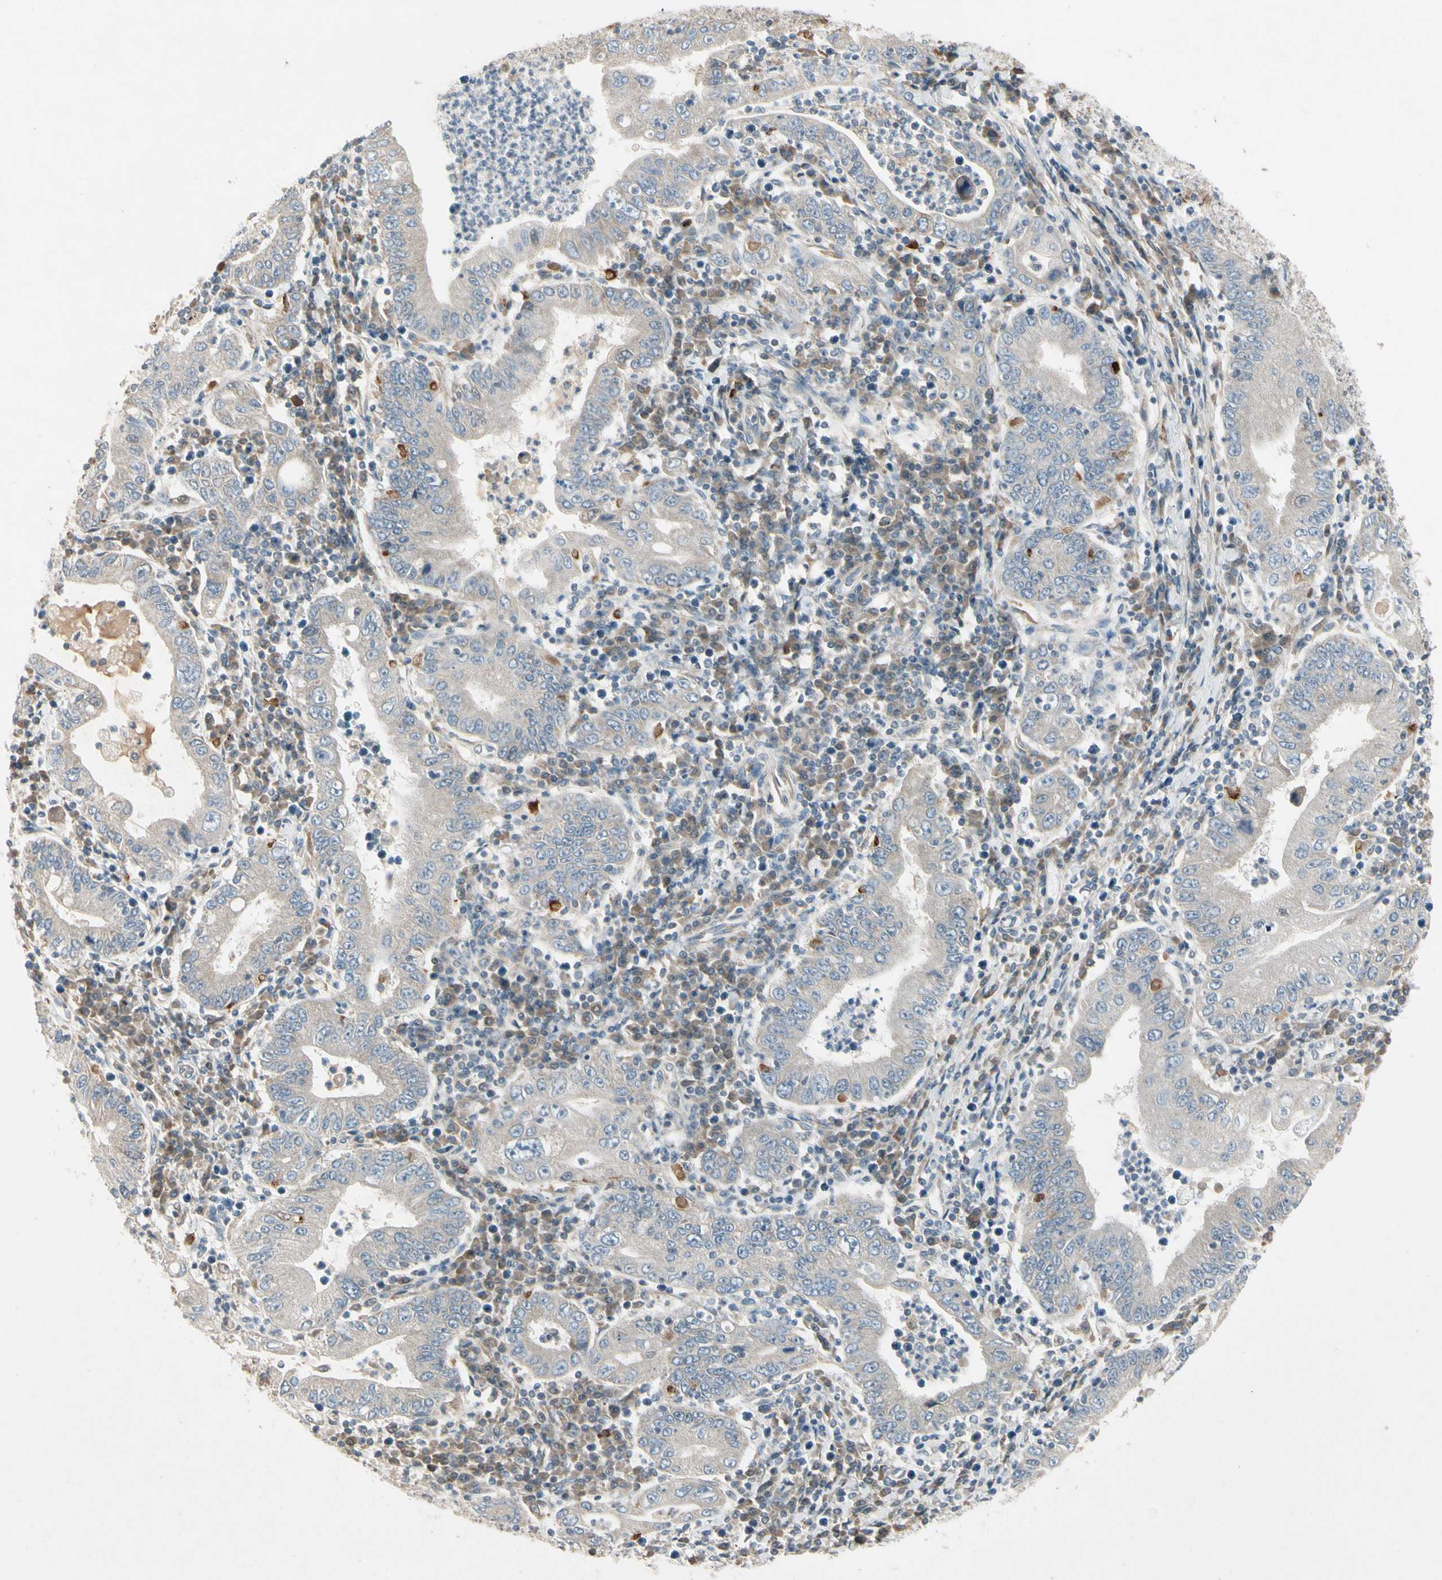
{"staining": {"intensity": "weak", "quantity": "<25%", "location": "cytoplasmic/membranous"}, "tissue": "stomach cancer", "cell_type": "Tumor cells", "image_type": "cancer", "snomed": [{"axis": "morphology", "description": "Normal tissue, NOS"}, {"axis": "morphology", "description": "Adenocarcinoma, NOS"}, {"axis": "topography", "description": "Esophagus"}, {"axis": "topography", "description": "Stomach, upper"}, {"axis": "topography", "description": "Peripheral nerve tissue"}], "caption": "This image is of adenocarcinoma (stomach) stained with immunohistochemistry to label a protein in brown with the nuclei are counter-stained blue. There is no positivity in tumor cells.", "gene": "ICAM5", "patient": {"sex": "male", "age": 62}}